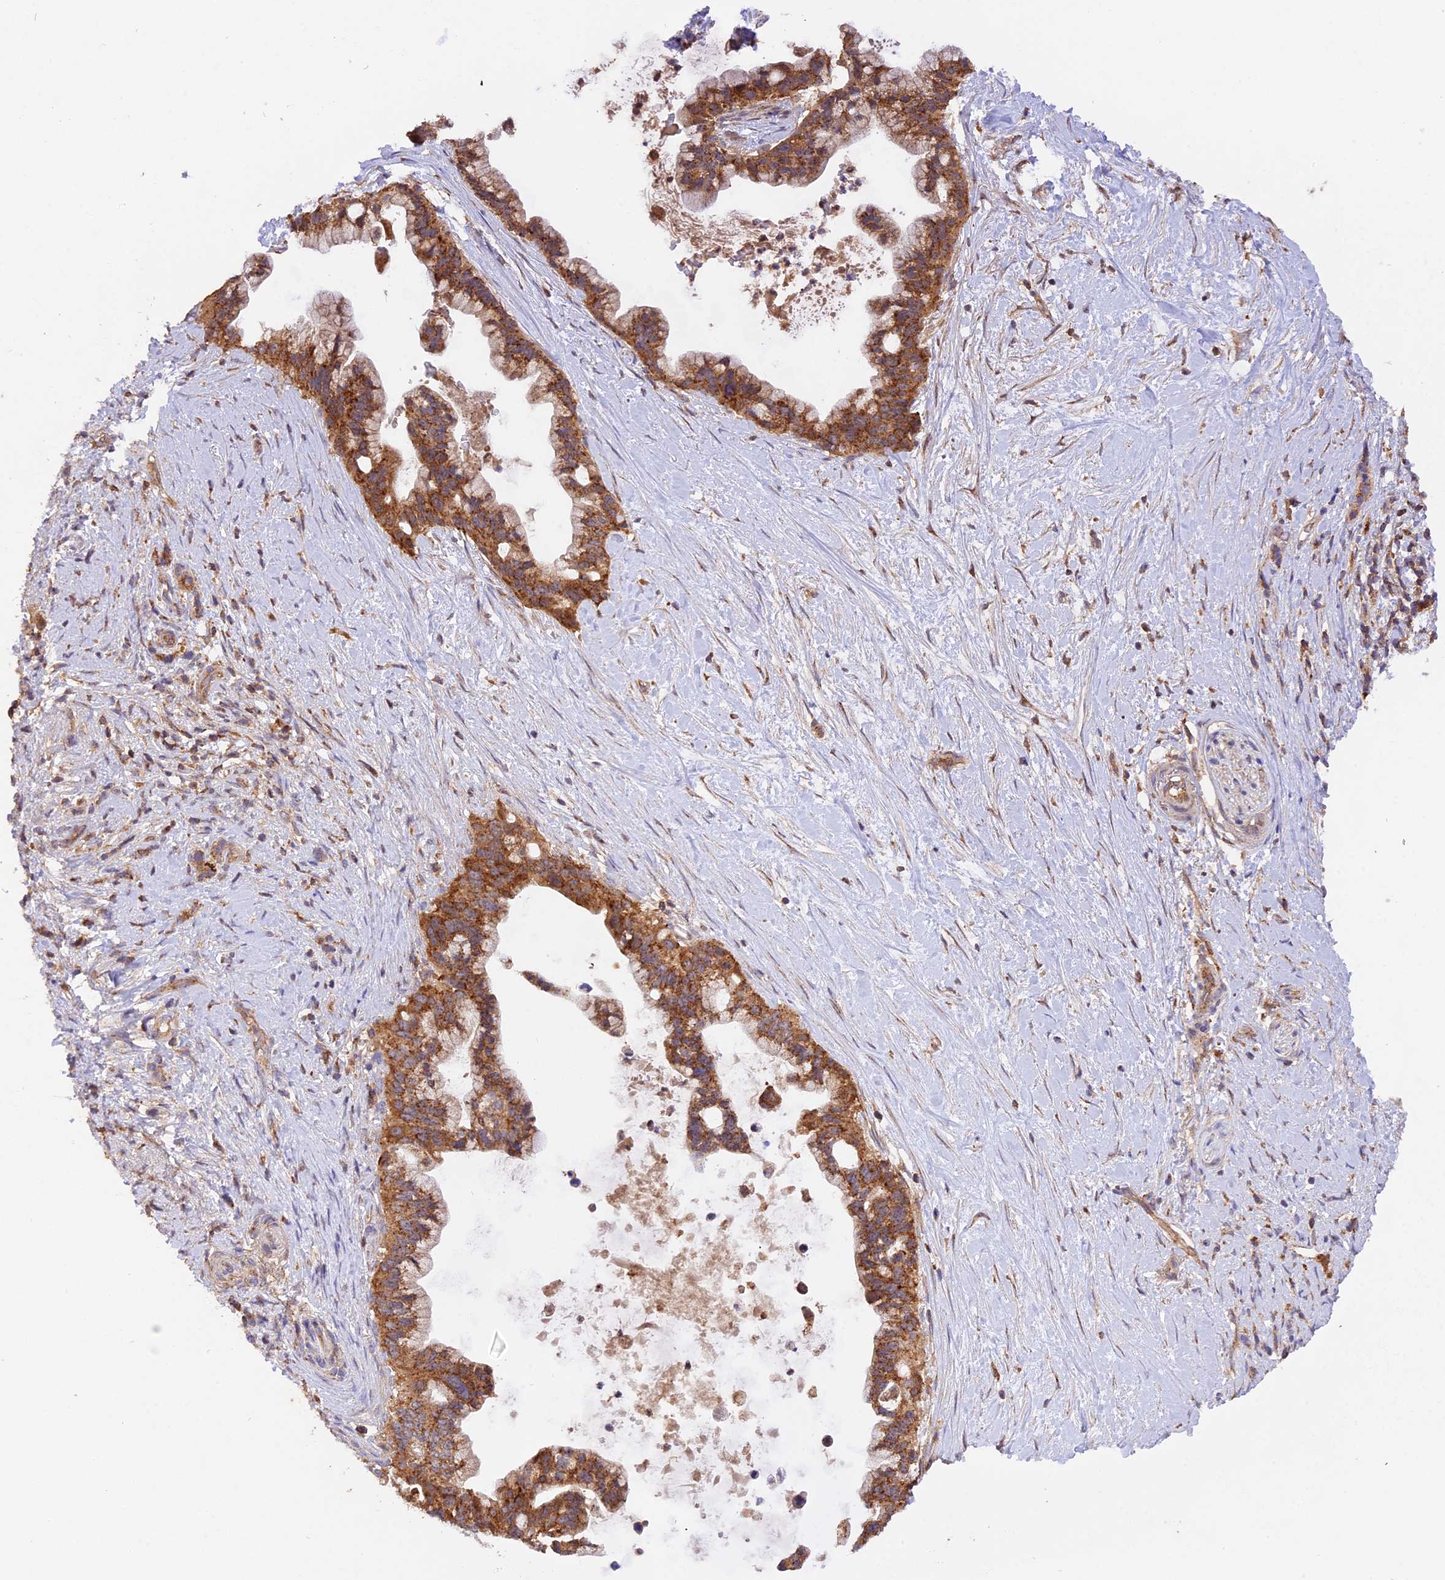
{"staining": {"intensity": "strong", "quantity": ">75%", "location": "cytoplasmic/membranous"}, "tissue": "pancreatic cancer", "cell_type": "Tumor cells", "image_type": "cancer", "snomed": [{"axis": "morphology", "description": "Adenocarcinoma, NOS"}, {"axis": "topography", "description": "Pancreas"}], "caption": "Immunohistochemical staining of pancreatic cancer exhibits high levels of strong cytoplasmic/membranous staining in approximately >75% of tumor cells.", "gene": "PEX3", "patient": {"sex": "female", "age": 83}}